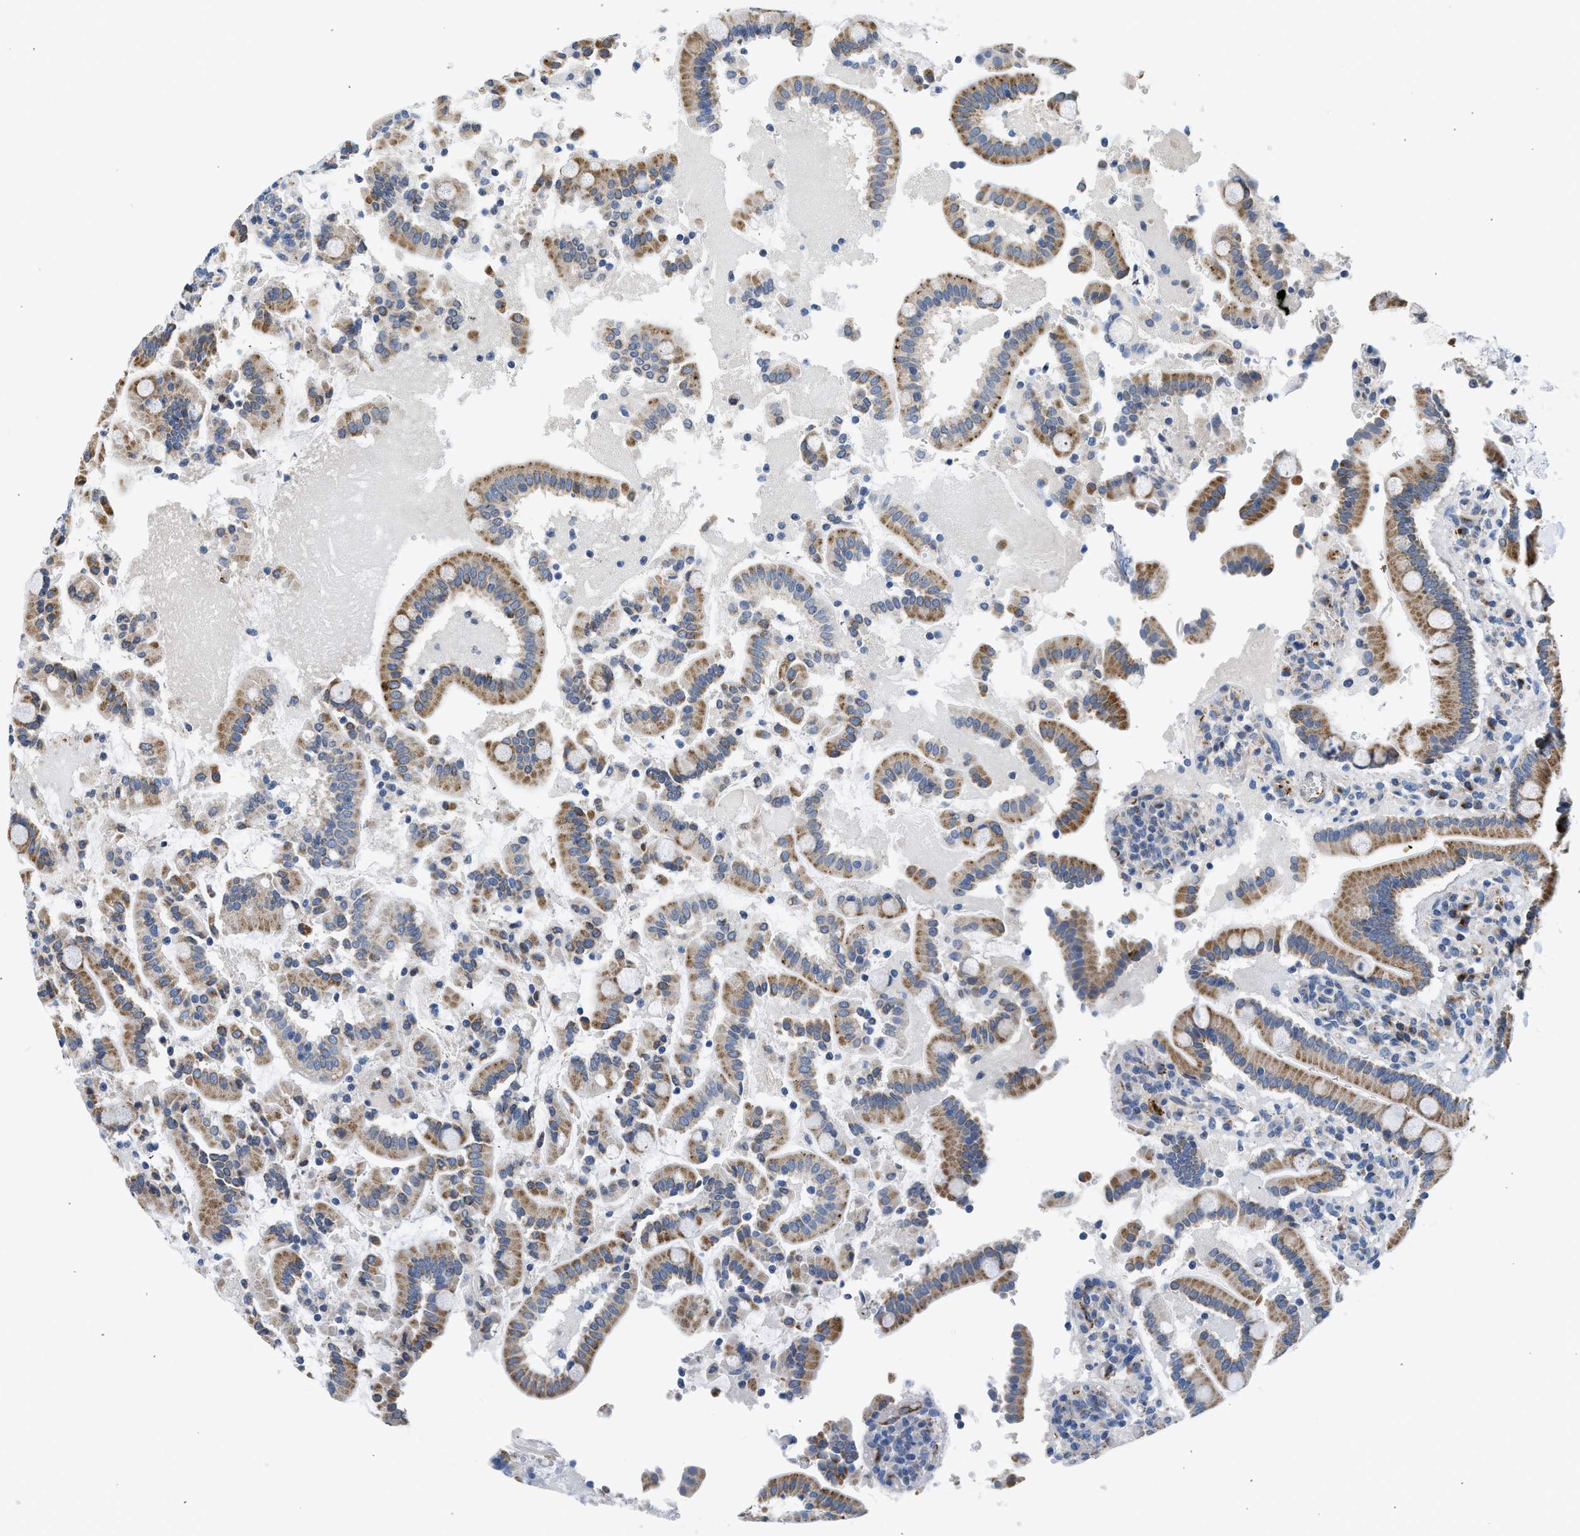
{"staining": {"intensity": "moderate", "quantity": ">75%", "location": "cytoplasmic/membranous"}, "tissue": "duodenum", "cell_type": "Glandular cells", "image_type": "normal", "snomed": [{"axis": "morphology", "description": "Normal tissue, NOS"}, {"axis": "topography", "description": "Small intestine, NOS"}], "caption": "IHC histopathology image of normal human duodenum stained for a protein (brown), which reveals medium levels of moderate cytoplasmic/membranous positivity in approximately >75% of glandular cells.", "gene": "PIM1", "patient": {"sex": "female", "age": 71}}